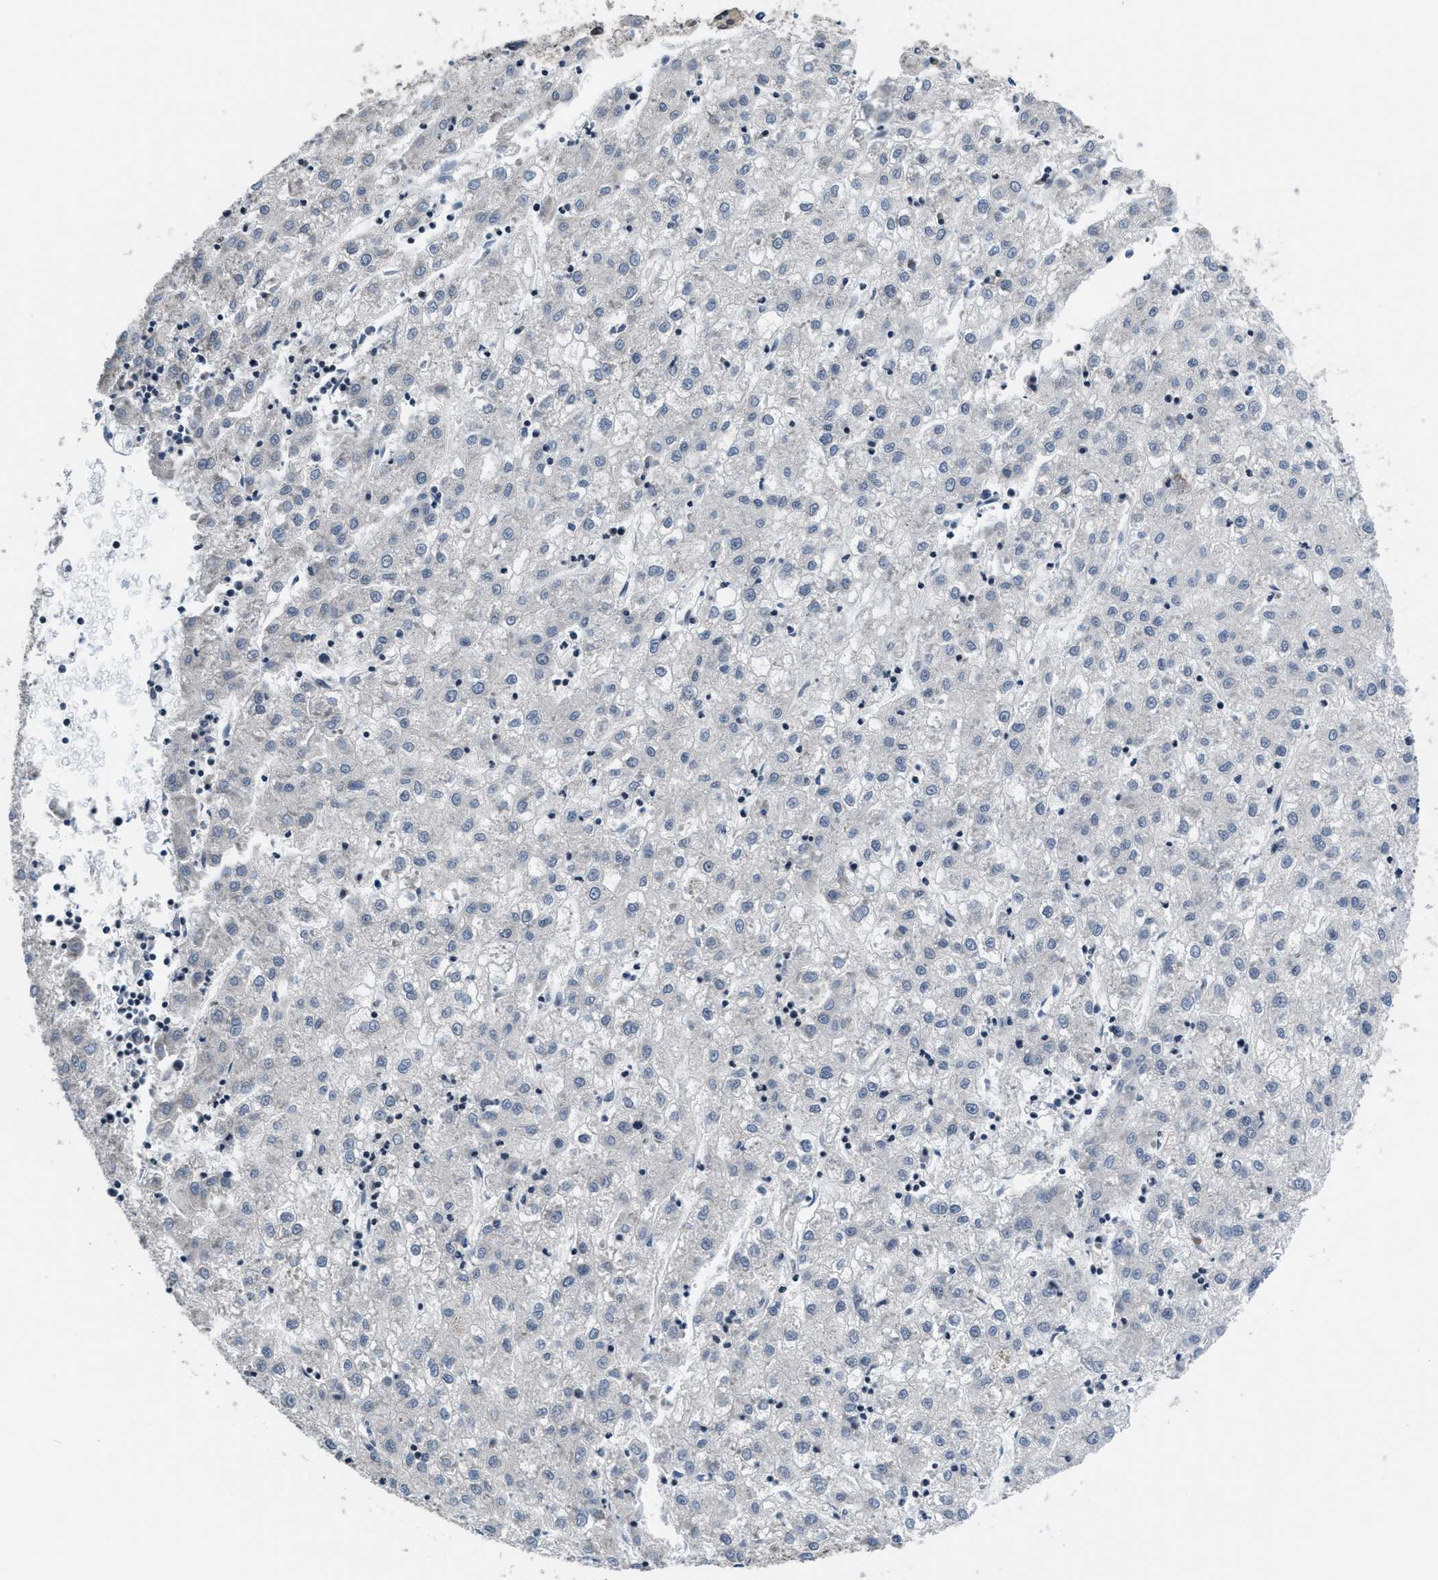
{"staining": {"intensity": "negative", "quantity": "none", "location": "none"}, "tissue": "liver cancer", "cell_type": "Tumor cells", "image_type": "cancer", "snomed": [{"axis": "morphology", "description": "Carcinoma, Hepatocellular, NOS"}, {"axis": "topography", "description": "Liver"}], "caption": "The micrograph displays no staining of tumor cells in hepatocellular carcinoma (liver). (Brightfield microscopy of DAB immunohistochemistry (IHC) at high magnification).", "gene": "SETD5", "patient": {"sex": "male", "age": 72}}